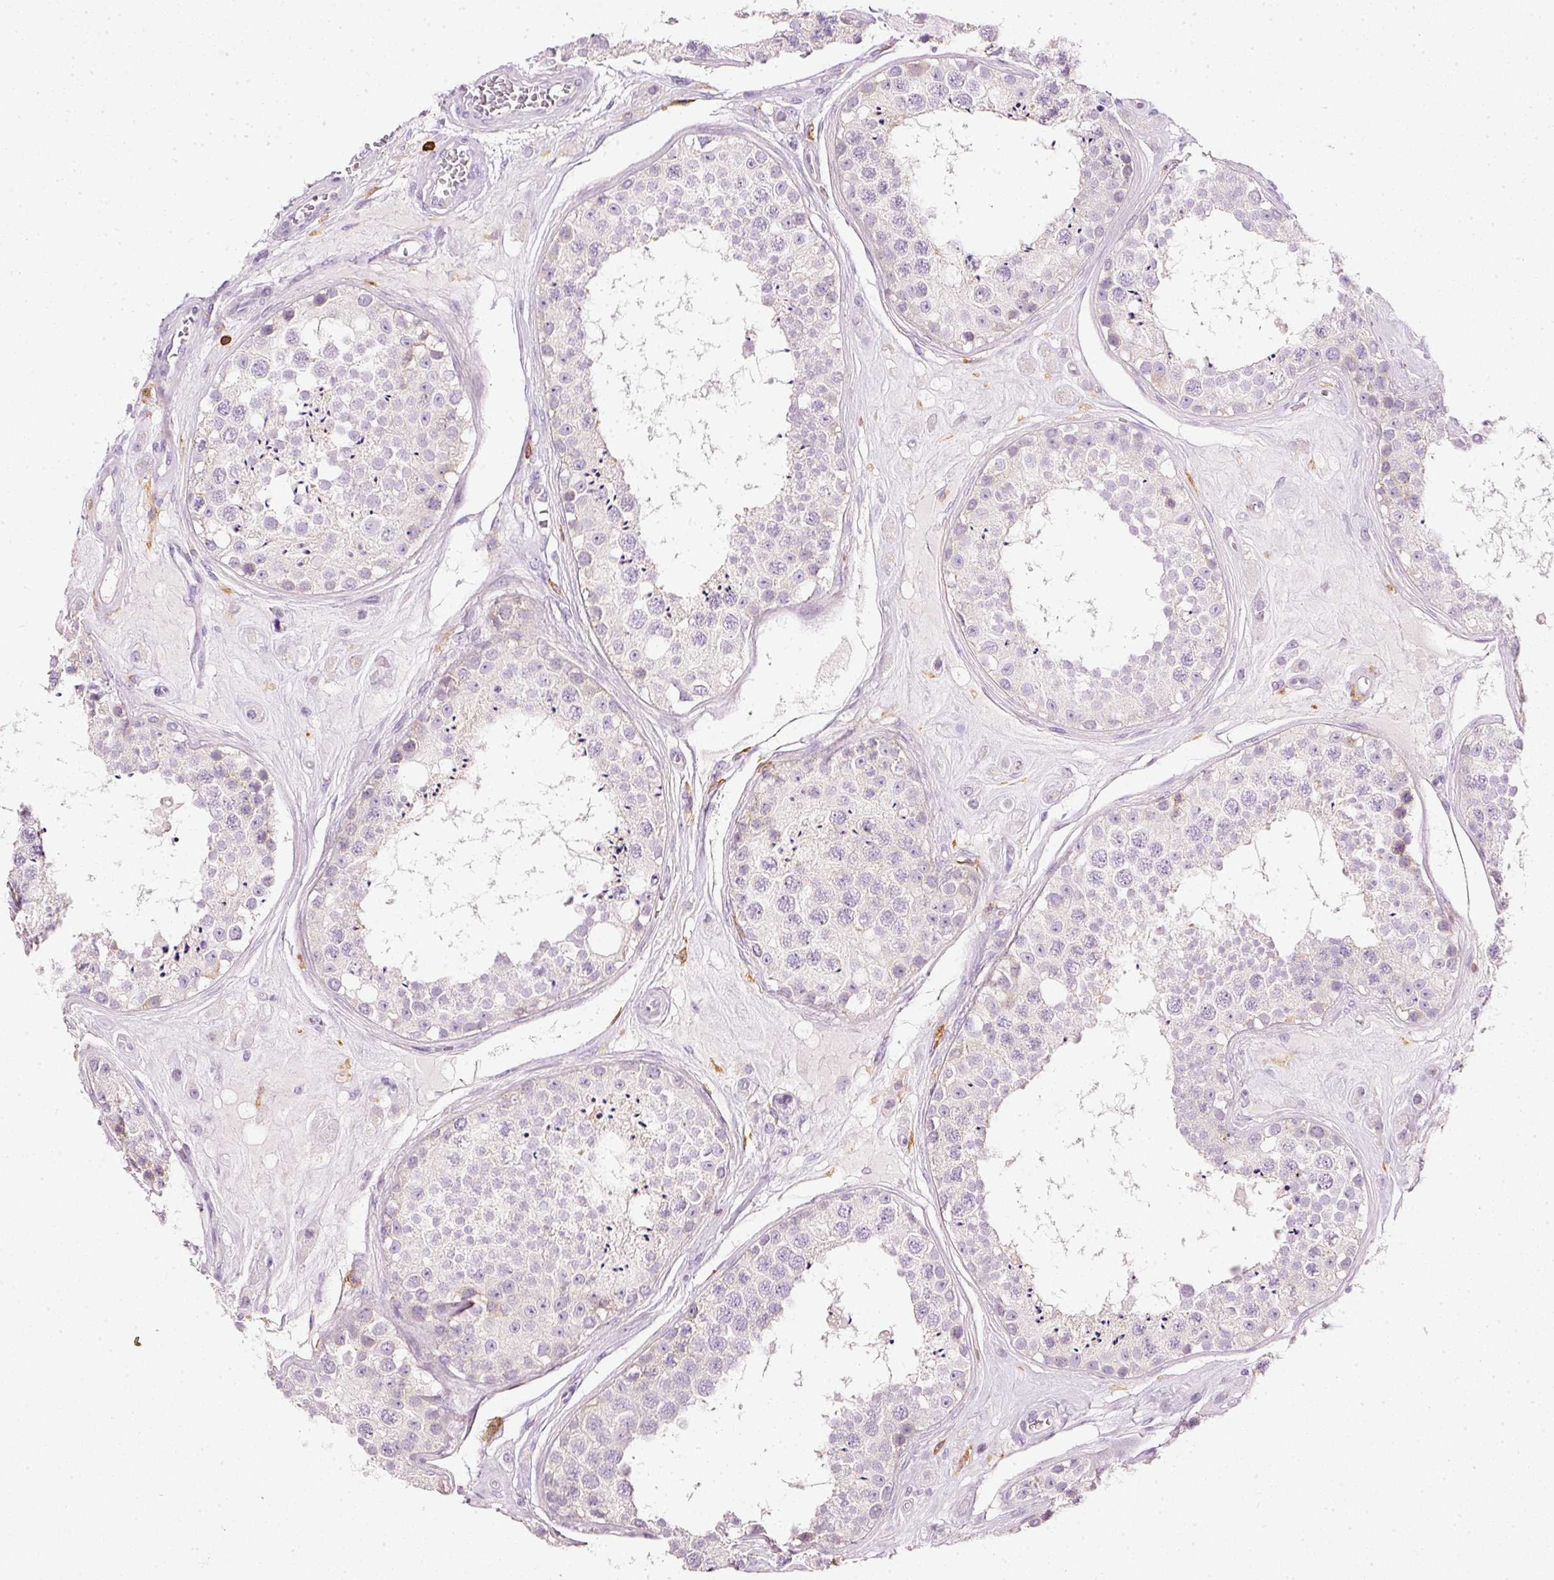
{"staining": {"intensity": "negative", "quantity": "none", "location": "none"}, "tissue": "testis", "cell_type": "Cells in seminiferous ducts", "image_type": "normal", "snomed": [{"axis": "morphology", "description": "Normal tissue, NOS"}, {"axis": "topography", "description": "Testis"}], "caption": "DAB immunohistochemical staining of benign testis exhibits no significant positivity in cells in seminiferous ducts. The staining was performed using DAB (3,3'-diaminobenzidine) to visualize the protein expression in brown, while the nuclei were stained in blue with hematoxylin (Magnification: 20x).", "gene": "EVL", "patient": {"sex": "male", "age": 25}}